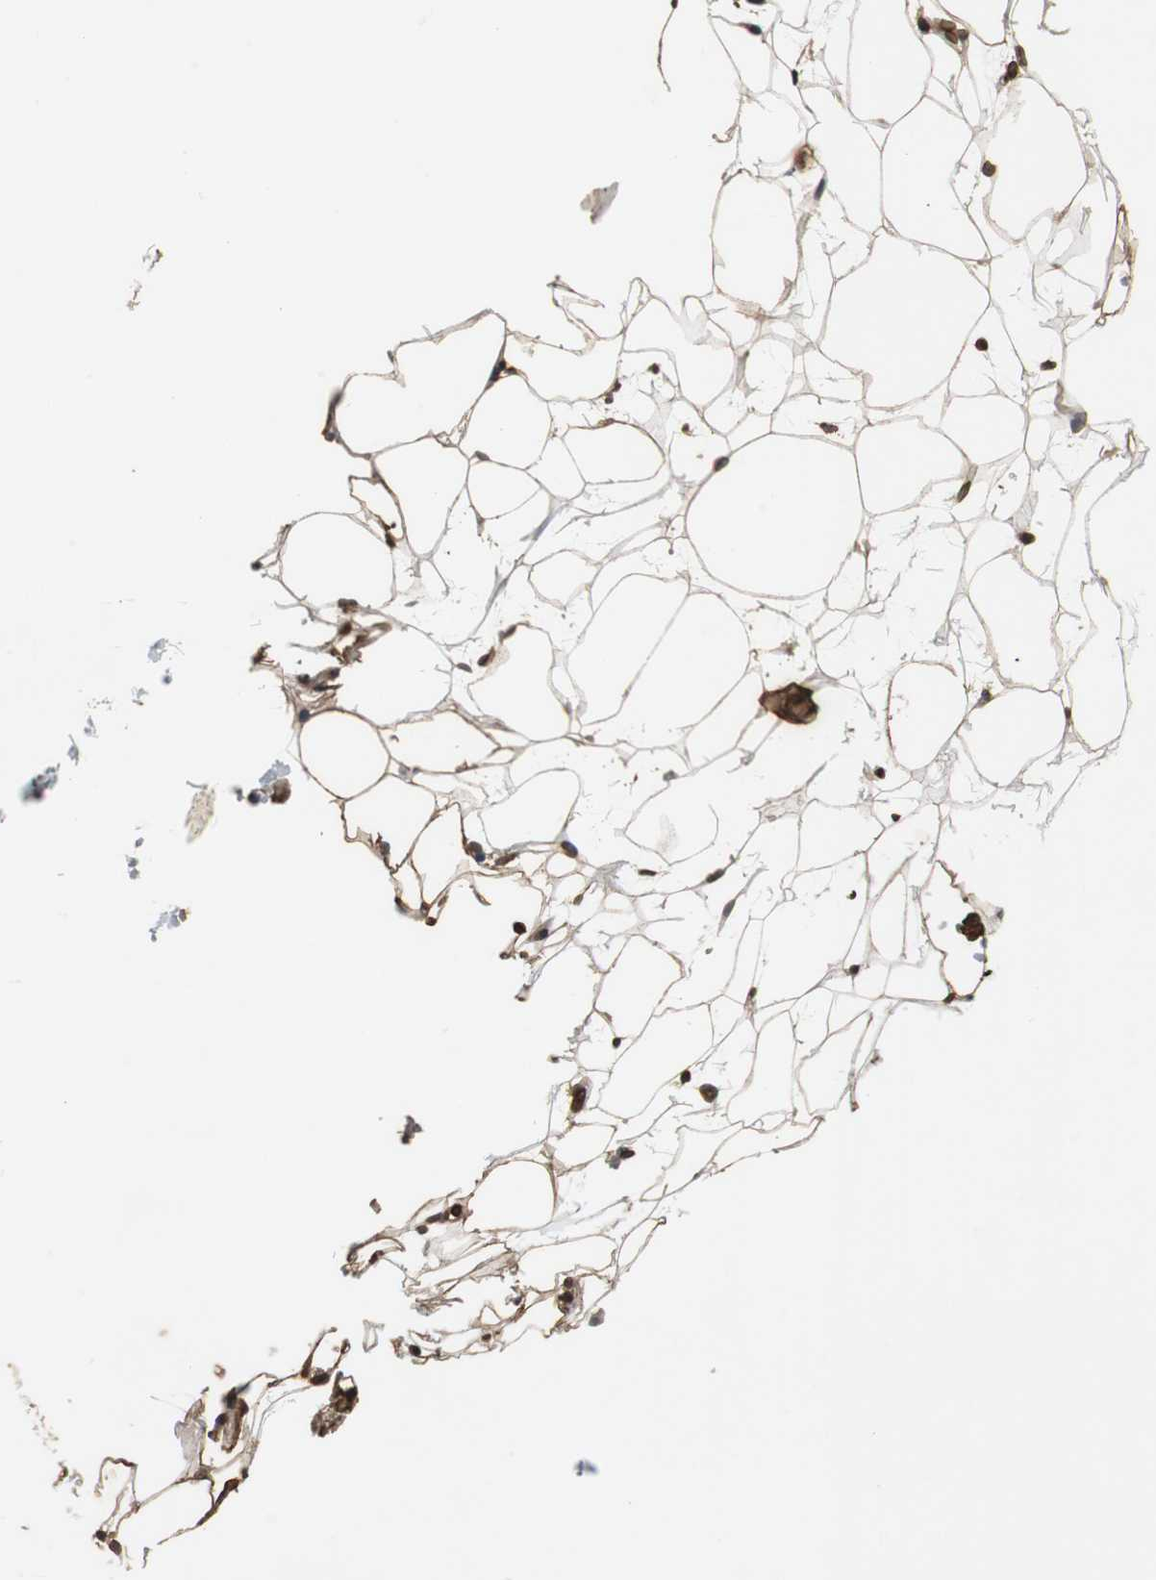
{"staining": {"intensity": "strong", "quantity": ">75%", "location": "nuclear"}, "tissue": "adipose tissue", "cell_type": "Adipocytes", "image_type": "normal", "snomed": [{"axis": "morphology", "description": "Normal tissue, NOS"}, {"axis": "topography", "description": "Breast"}], "caption": "Immunohistochemistry (IHC) micrograph of normal adipose tissue stained for a protein (brown), which reveals high levels of strong nuclear staining in approximately >75% of adipocytes.", "gene": "LMNA", "patient": {"sex": "female", "age": 22}}